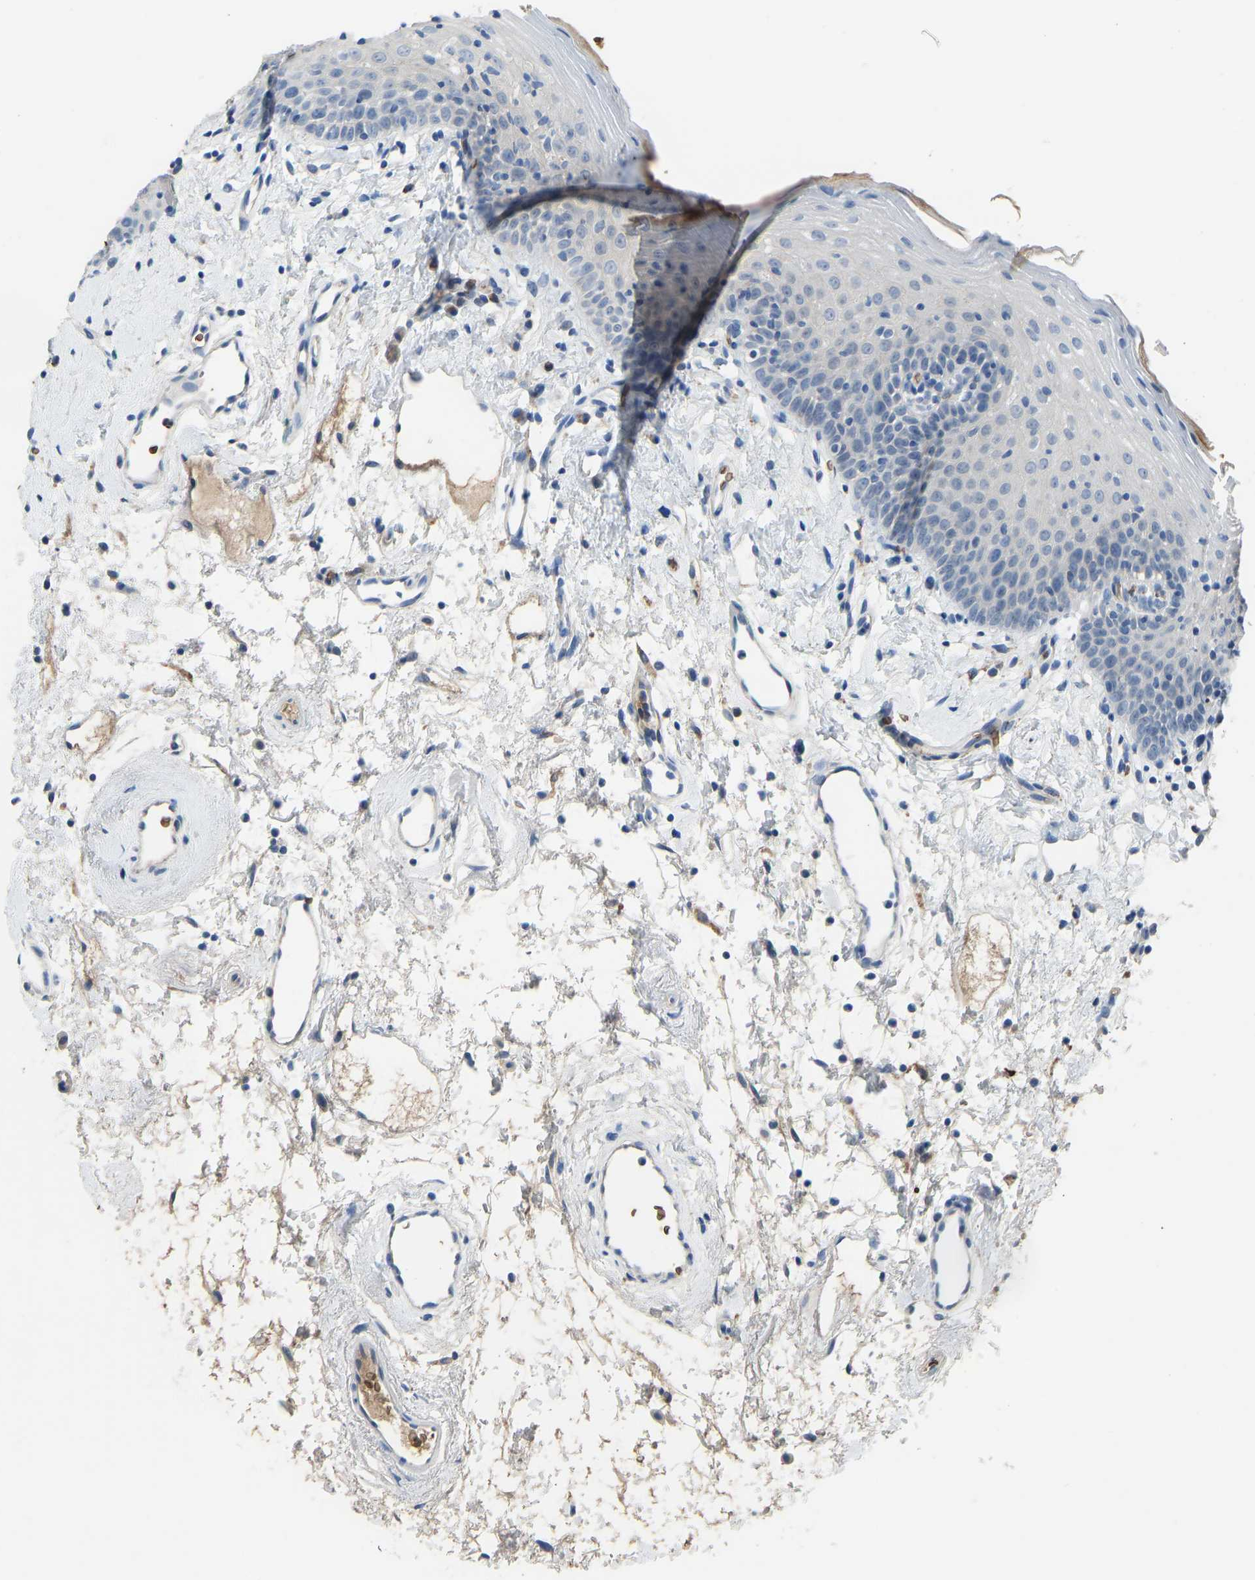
{"staining": {"intensity": "negative", "quantity": "none", "location": "none"}, "tissue": "oral mucosa", "cell_type": "Squamous epithelial cells", "image_type": "normal", "snomed": [{"axis": "morphology", "description": "Normal tissue, NOS"}, {"axis": "topography", "description": "Oral tissue"}], "caption": "There is no significant expression in squamous epithelial cells of oral mucosa. (Brightfield microscopy of DAB IHC at high magnification).", "gene": "PIGS", "patient": {"sex": "male", "age": 66}}